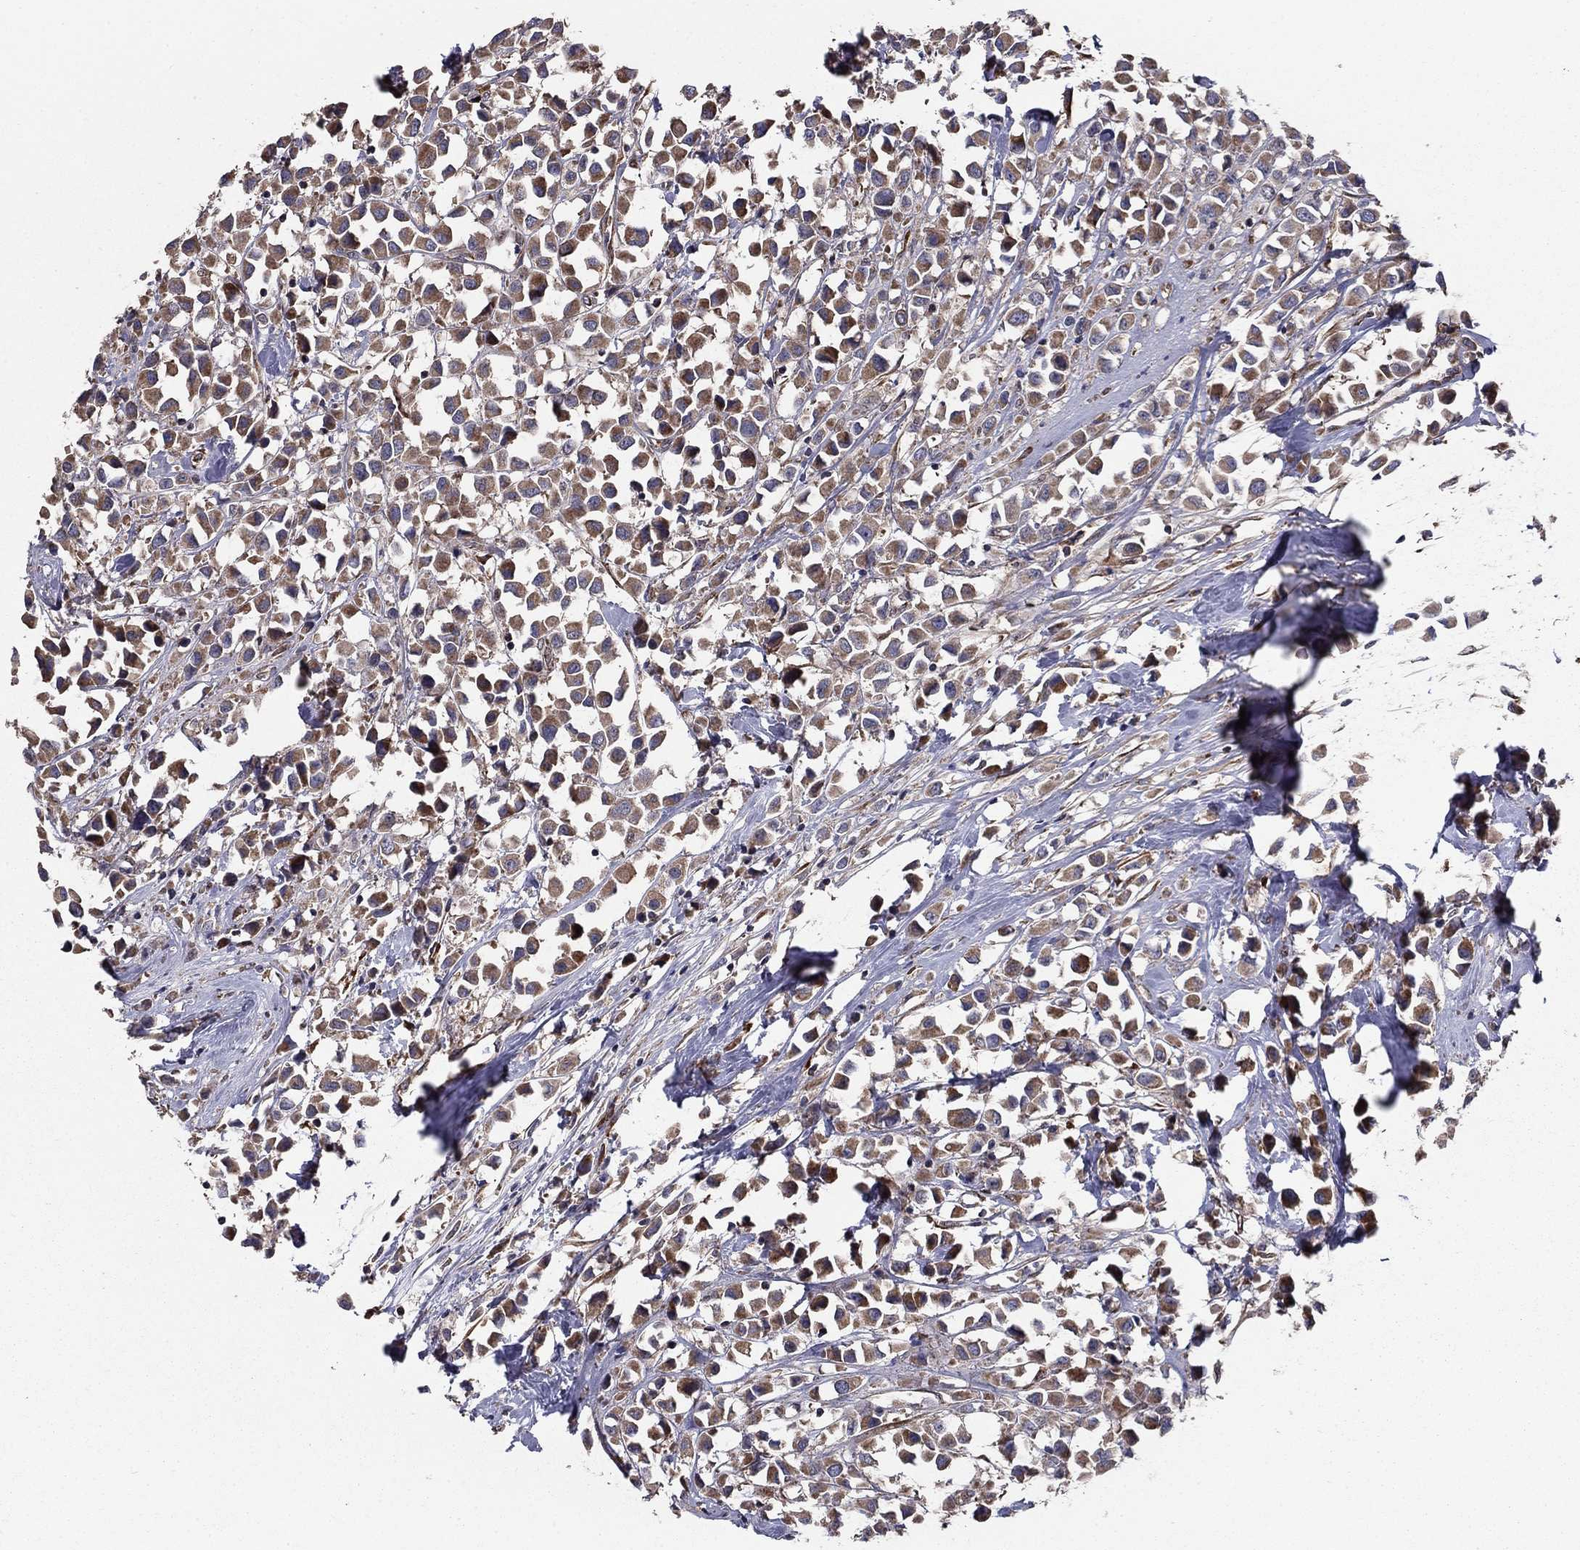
{"staining": {"intensity": "moderate", "quantity": "25%-75%", "location": "cytoplasmic/membranous"}, "tissue": "breast cancer", "cell_type": "Tumor cells", "image_type": "cancer", "snomed": [{"axis": "morphology", "description": "Duct carcinoma"}, {"axis": "topography", "description": "Breast"}], "caption": "High-magnification brightfield microscopy of breast cancer stained with DAB (3,3'-diaminobenzidine) (brown) and counterstained with hematoxylin (blue). tumor cells exhibit moderate cytoplasmic/membranous staining is seen in approximately25%-75% of cells. (Stains: DAB (3,3'-diaminobenzidine) in brown, nuclei in blue, Microscopy: brightfield microscopy at high magnification).", "gene": "NKIRAS1", "patient": {"sex": "female", "age": 61}}